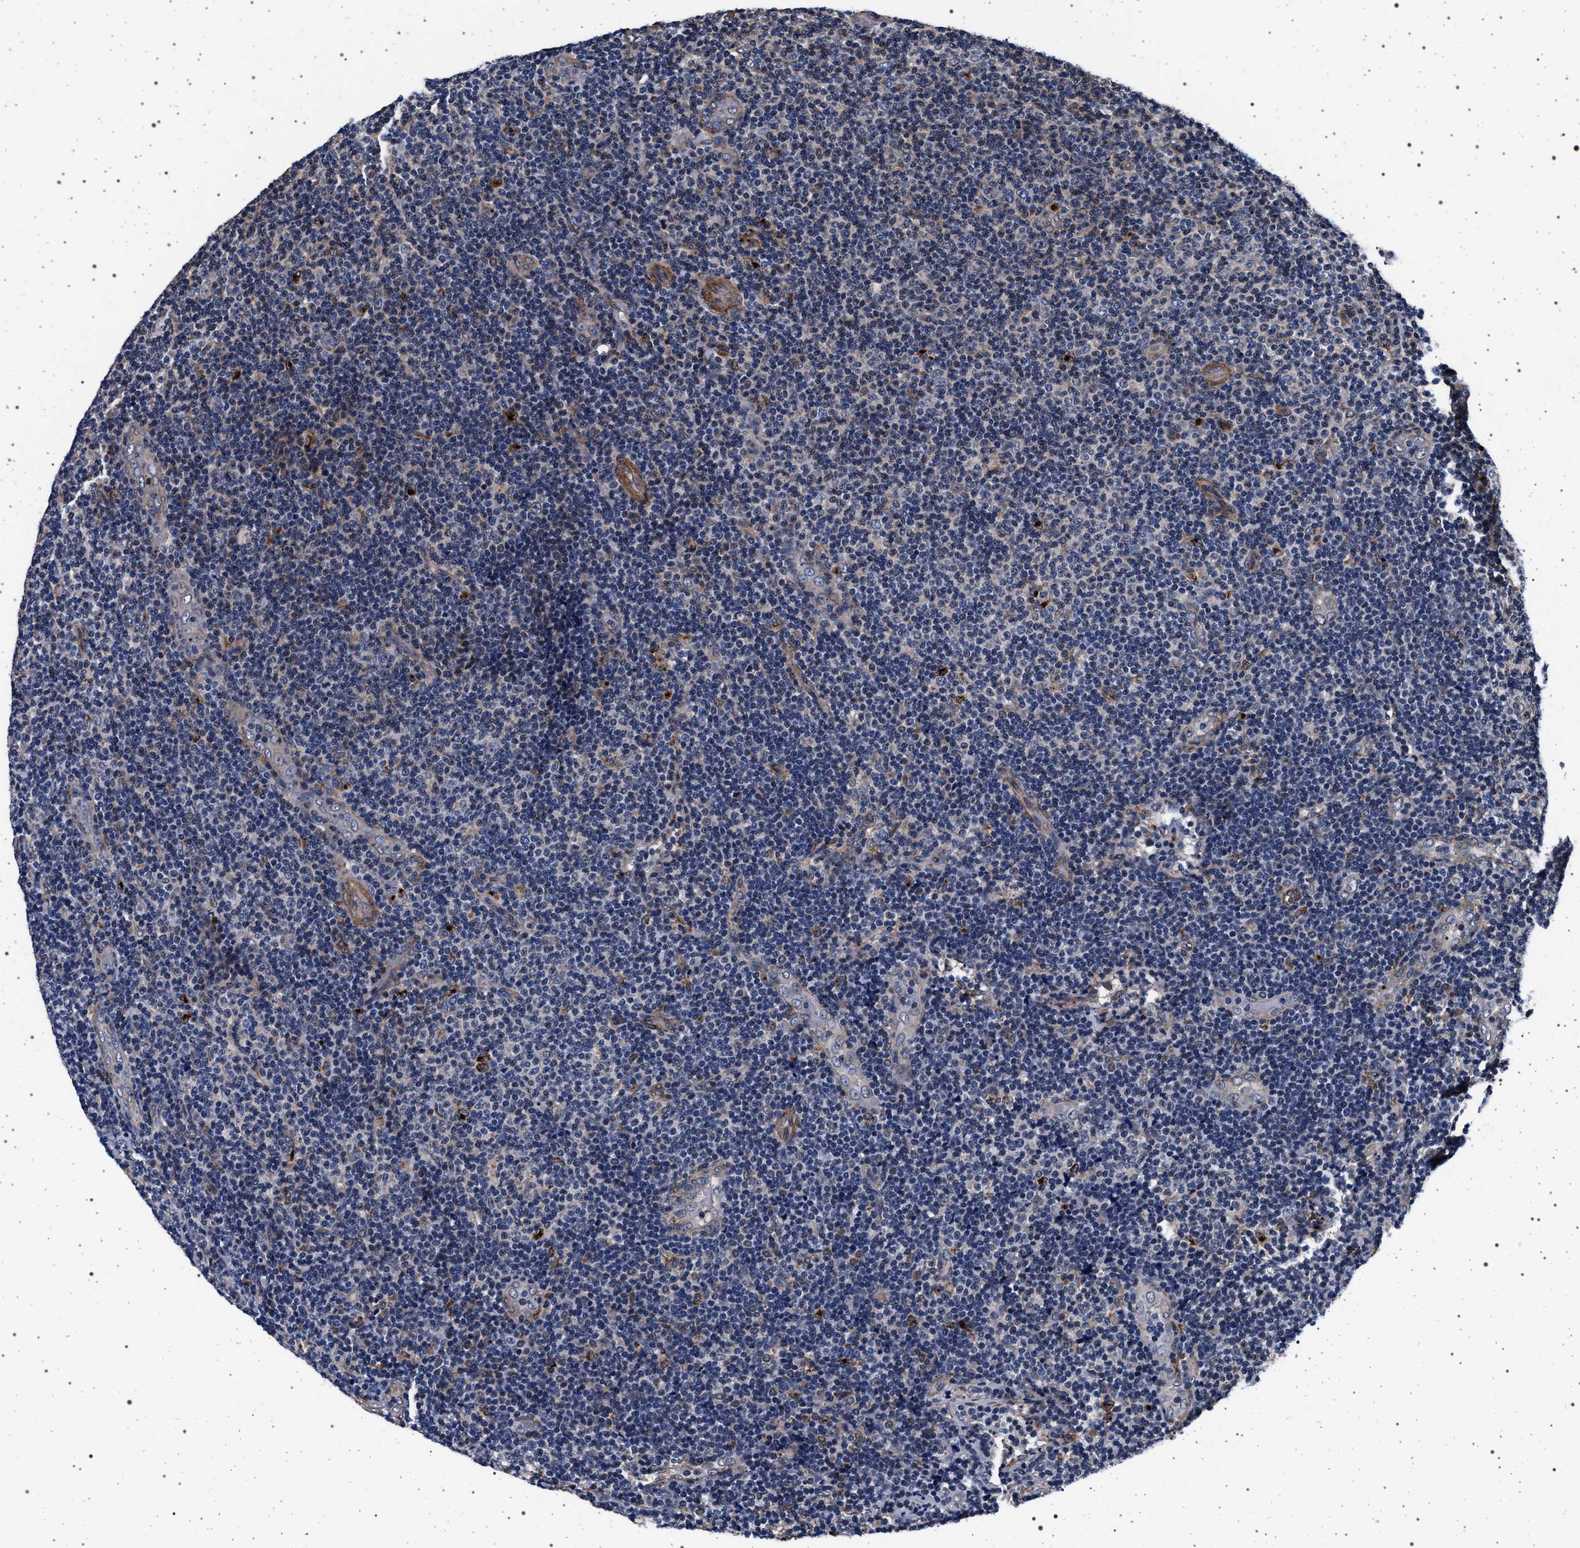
{"staining": {"intensity": "negative", "quantity": "none", "location": "none"}, "tissue": "lymphoma", "cell_type": "Tumor cells", "image_type": "cancer", "snomed": [{"axis": "morphology", "description": "Malignant lymphoma, non-Hodgkin's type, Low grade"}, {"axis": "topography", "description": "Lymph node"}], "caption": "This is an immunohistochemistry (IHC) photomicrograph of lymphoma. There is no expression in tumor cells.", "gene": "KCNK6", "patient": {"sex": "male", "age": 83}}